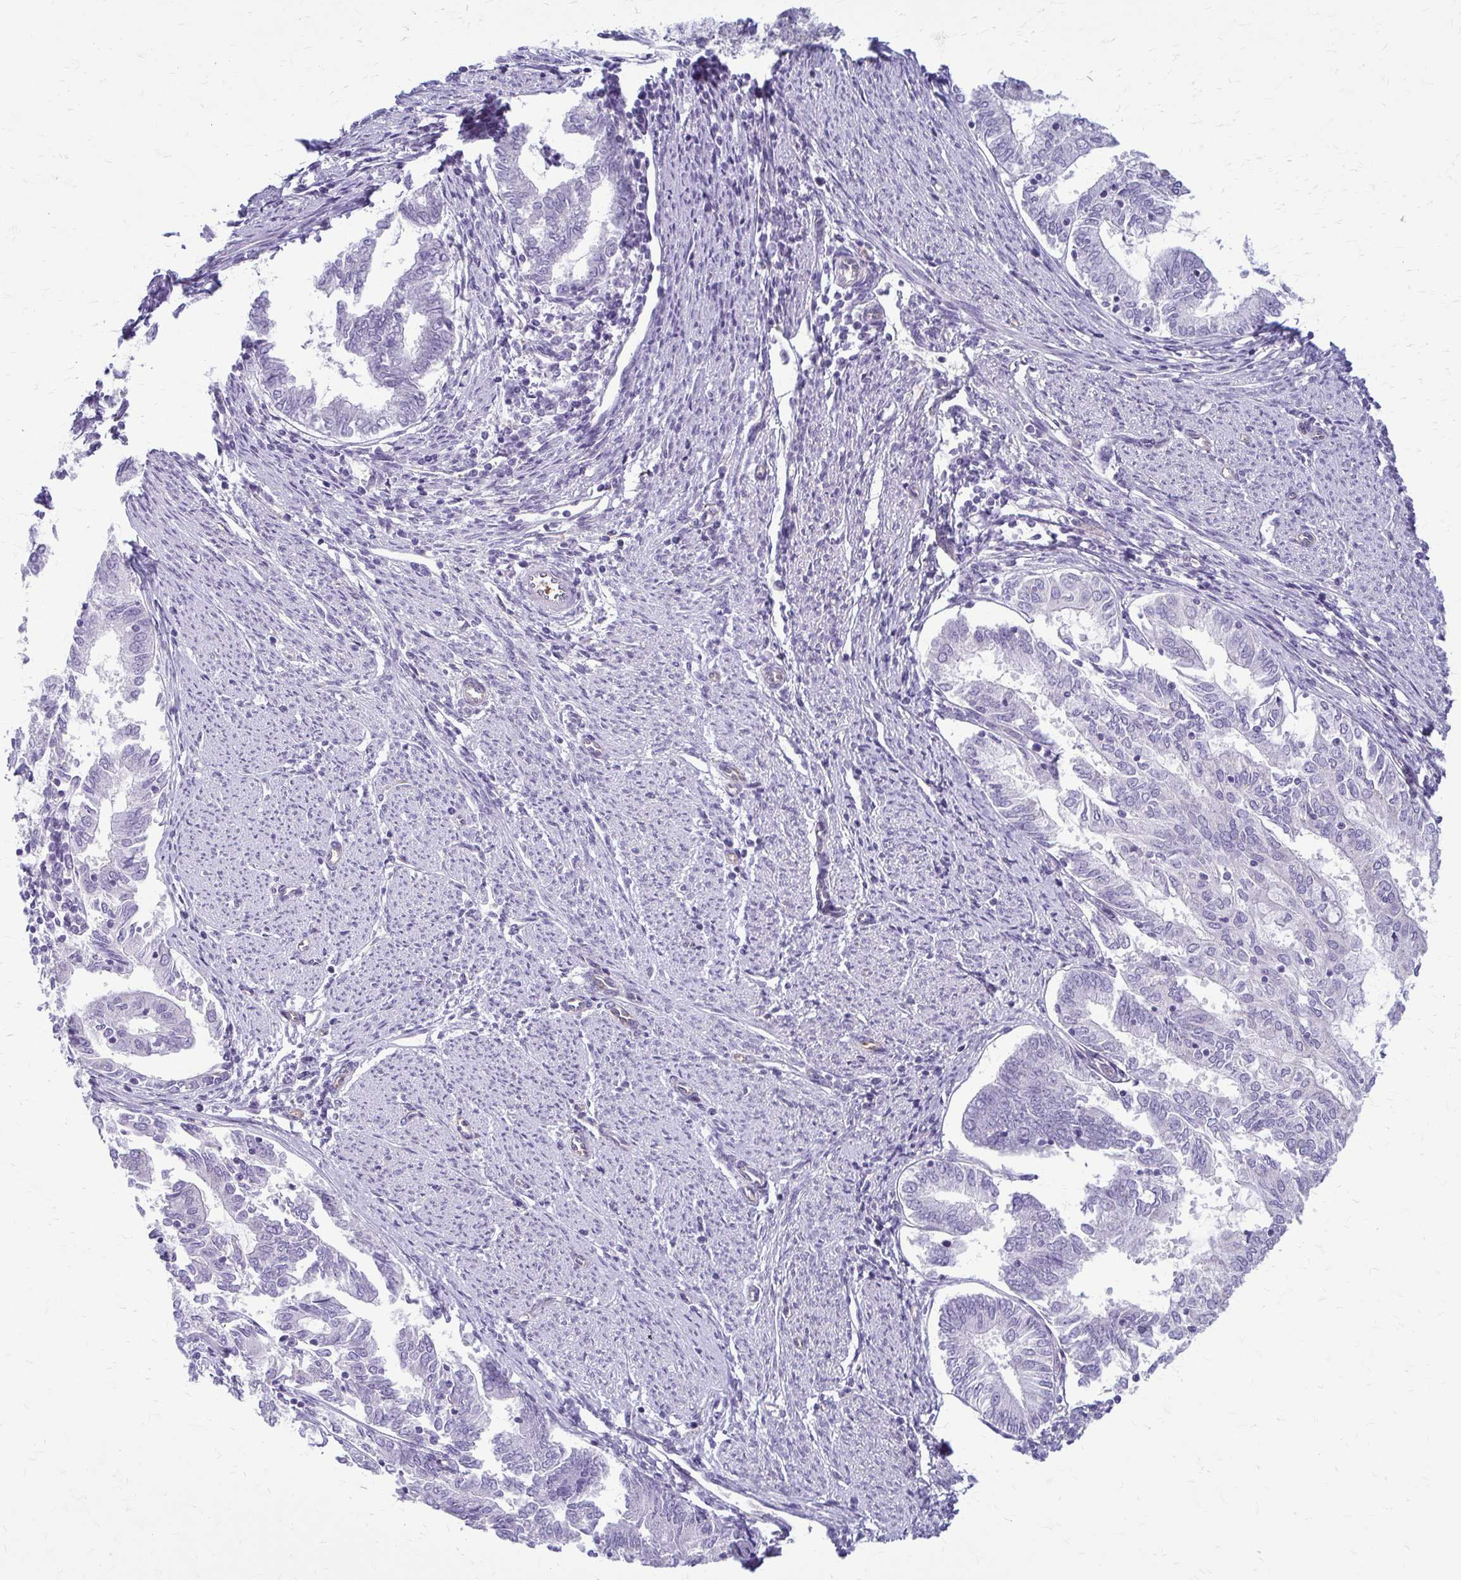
{"staining": {"intensity": "negative", "quantity": "none", "location": "none"}, "tissue": "endometrial cancer", "cell_type": "Tumor cells", "image_type": "cancer", "snomed": [{"axis": "morphology", "description": "Adenocarcinoma, NOS"}, {"axis": "topography", "description": "Endometrium"}], "caption": "High power microscopy image of an IHC image of endometrial adenocarcinoma, revealing no significant expression in tumor cells.", "gene": "DEPP1", "patient": {"sex": "female", "age": 79}}